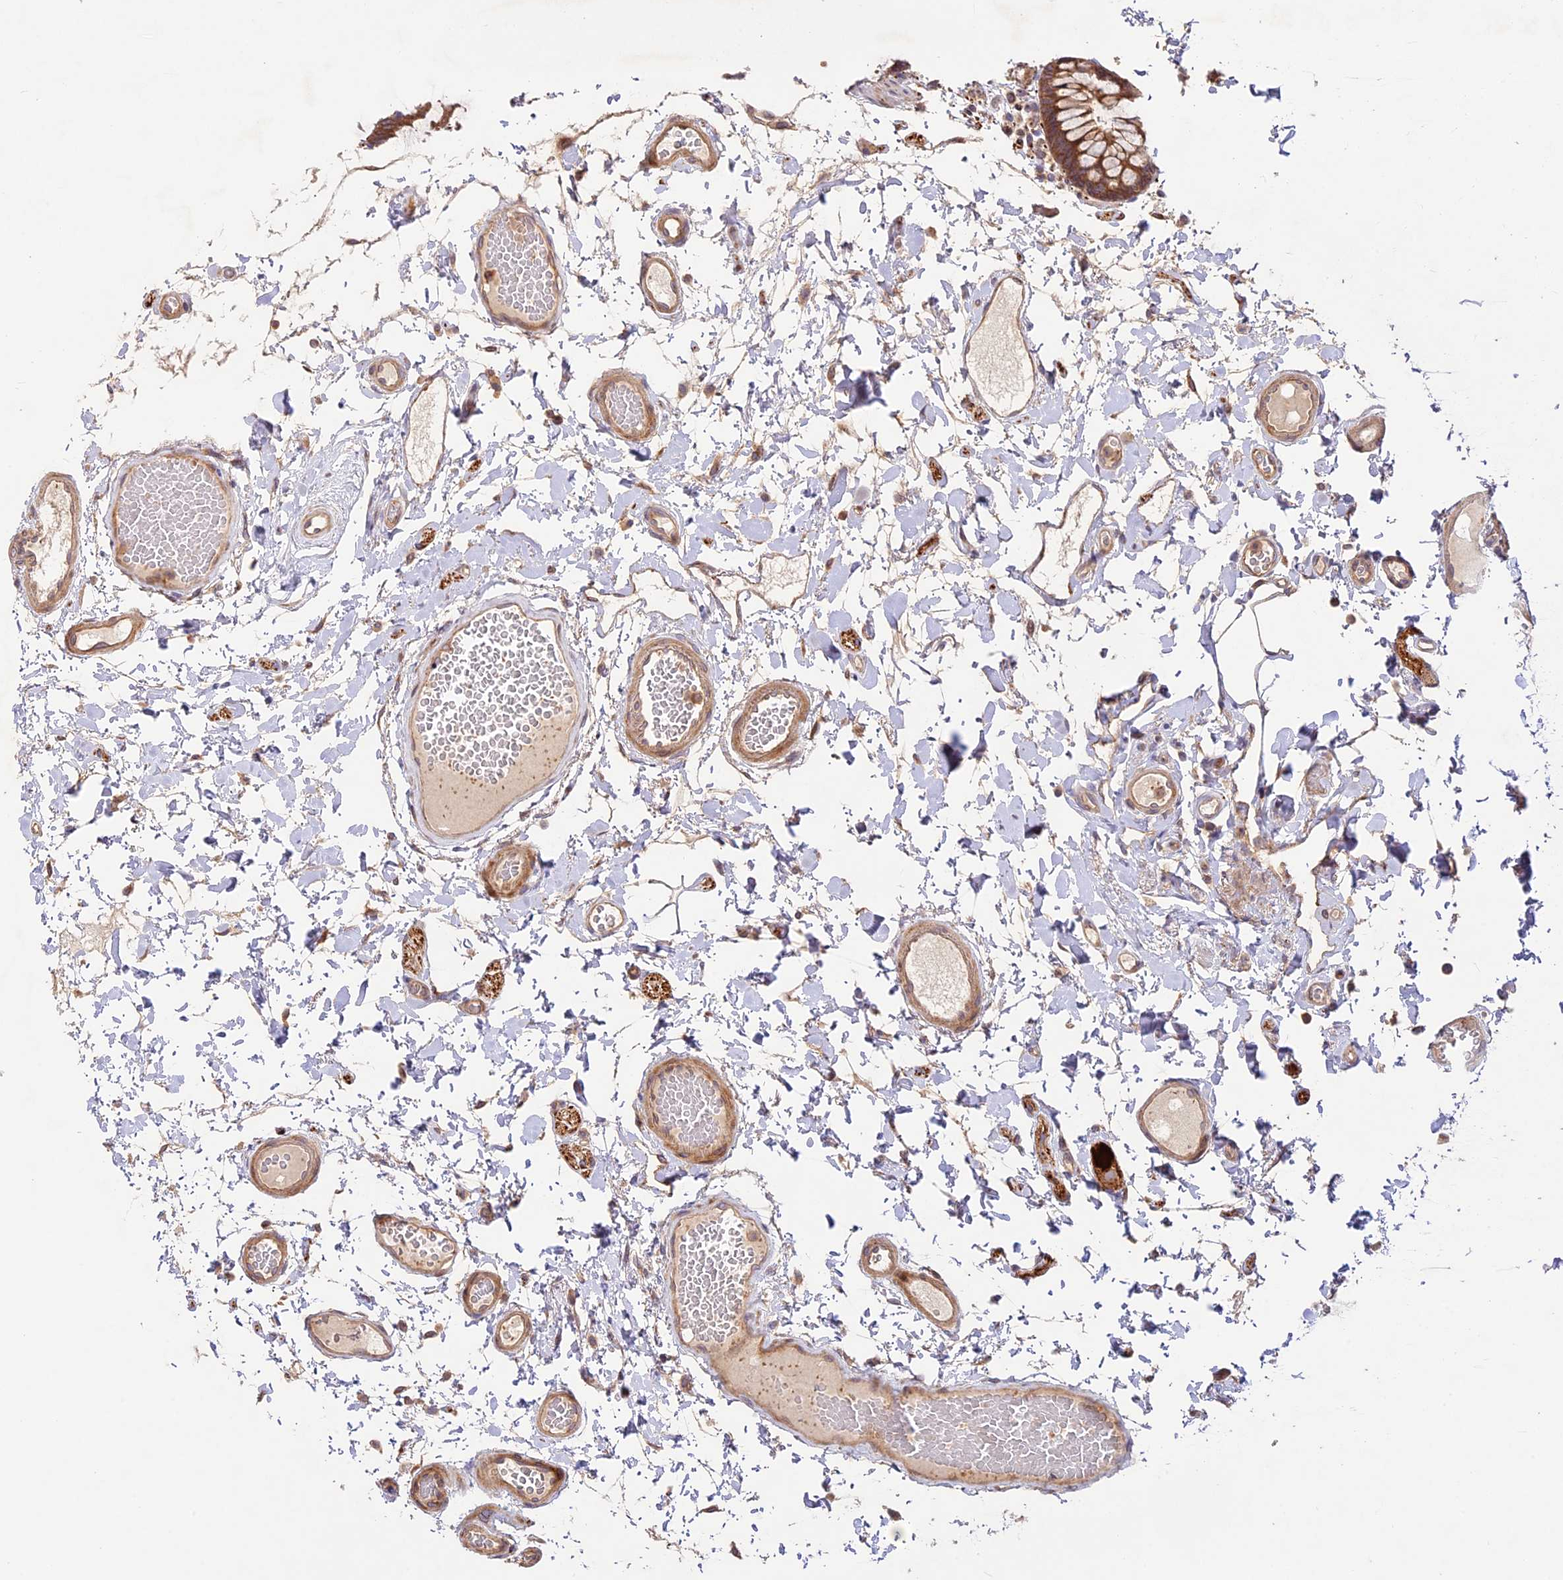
{"staining": {"intensity": "moderate", "quantity": ">75%", "location": "cytoplasmic/membranous"}, "tissue": "colon", "cell_type": "Endothelial cells", "image_type": "normal", "snomed": [{"axis": "morphology", "description": "Normal tissue, NOS"}, {"axis": "topography", "description": "Colon"}], "caption": "A brown stain shows moderate cytoplasmic/membranous positivity of a protein in endothelial cells of benign colon.", "gene": "DGKH", "patient": {"sex": "male", "age": 84}}